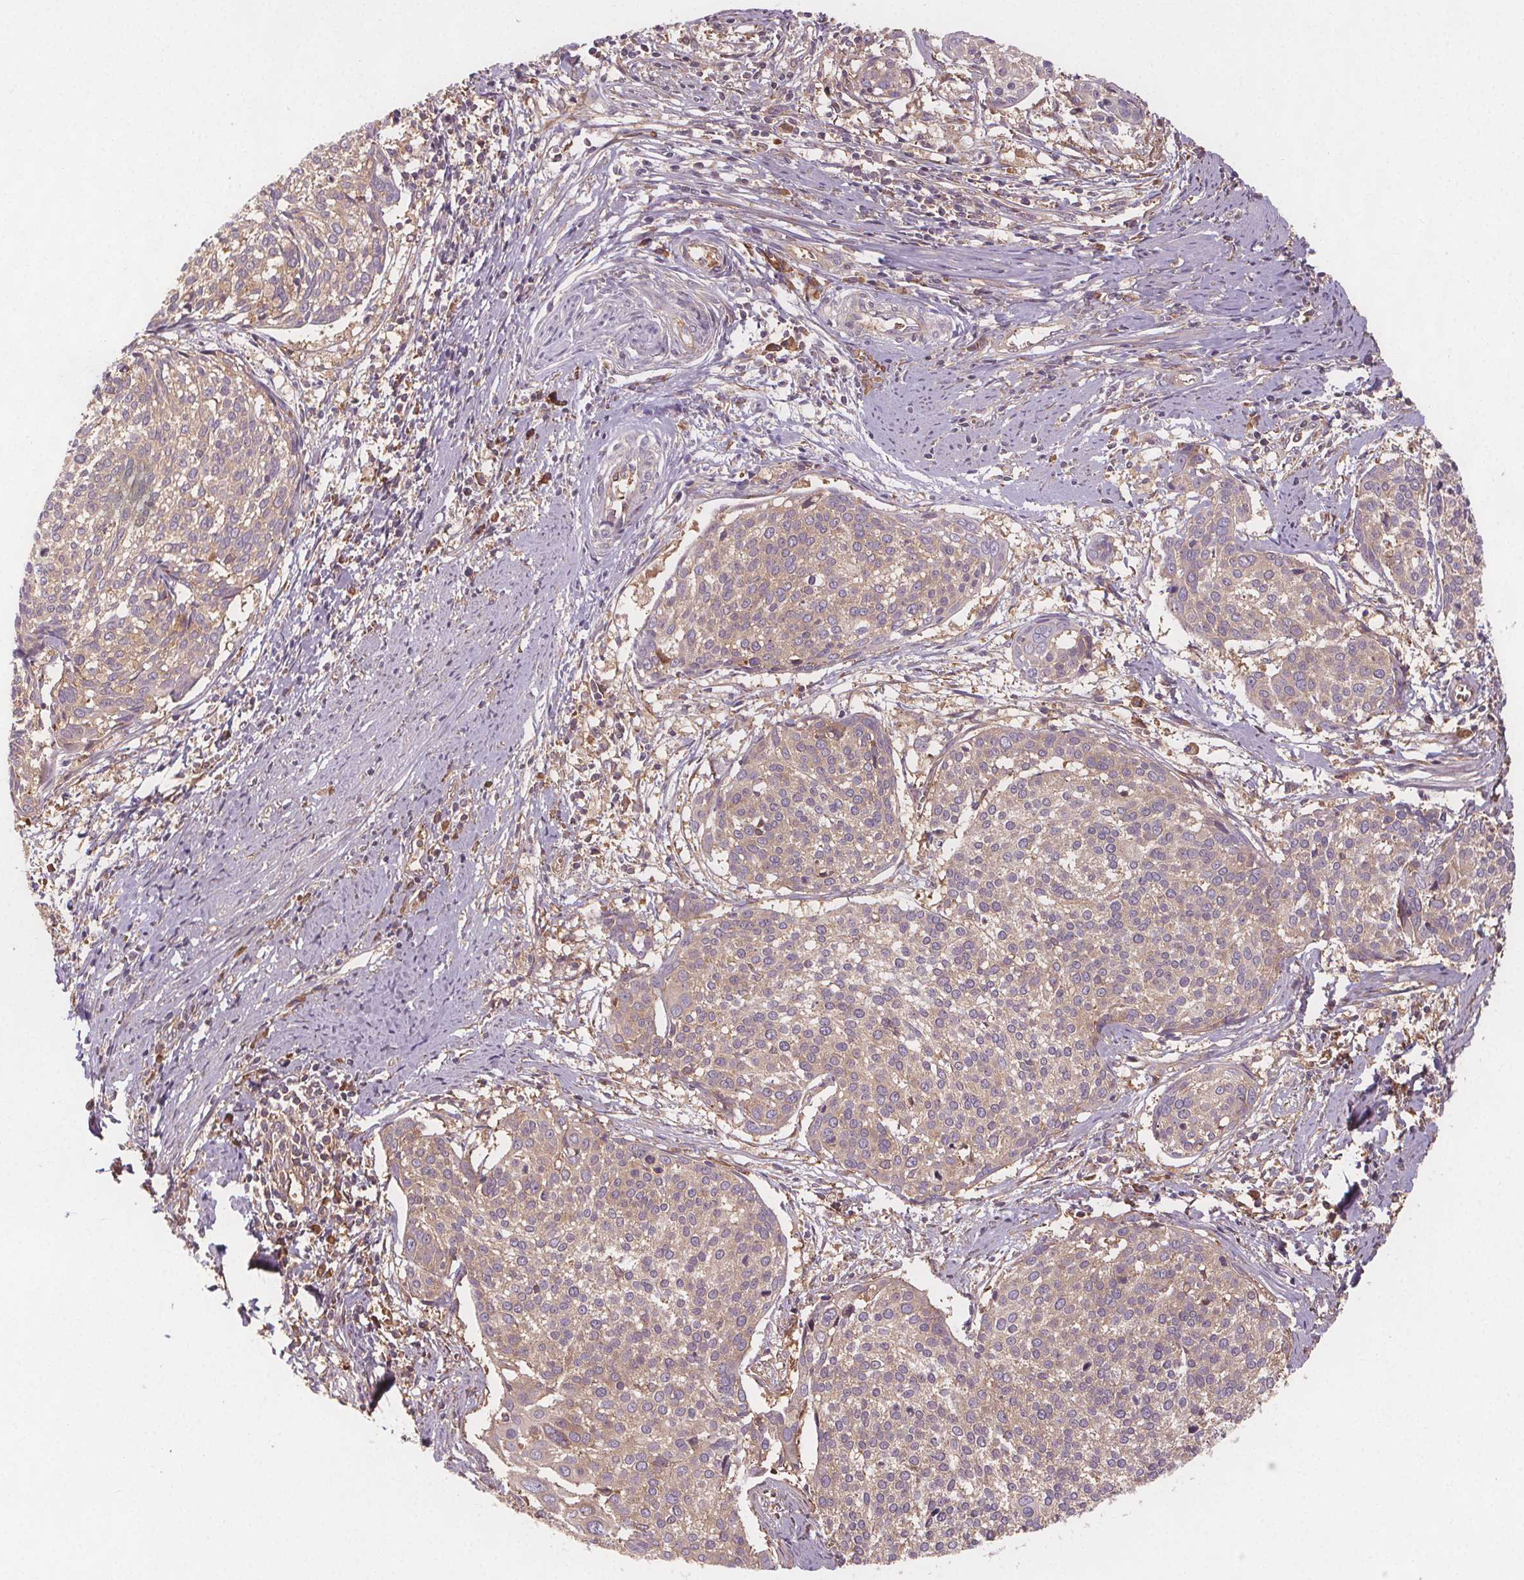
{"staining": {"intensity": "moderate", "quantity": "25%-75%", "location": "cytoplasmic/membranous"}, "tissue": "cervical cancer", "cell_type": "Tumor cells", "image_type": "cancer", "snomed": [{"axis": "morphology", "description": "Squamous cell carcinoma, NOS"}, {"axis": "topography", "description": "Cervix"}], "caption": "Protein expression analysis of cervical cancer (squamous cell carcinoma) reveals moderate cytoplasmic/membranous positivity in approximately 25%-75% of tumor cells.", "gene": "EIF3D", "patient": {"sex": "female", "age": 39}}